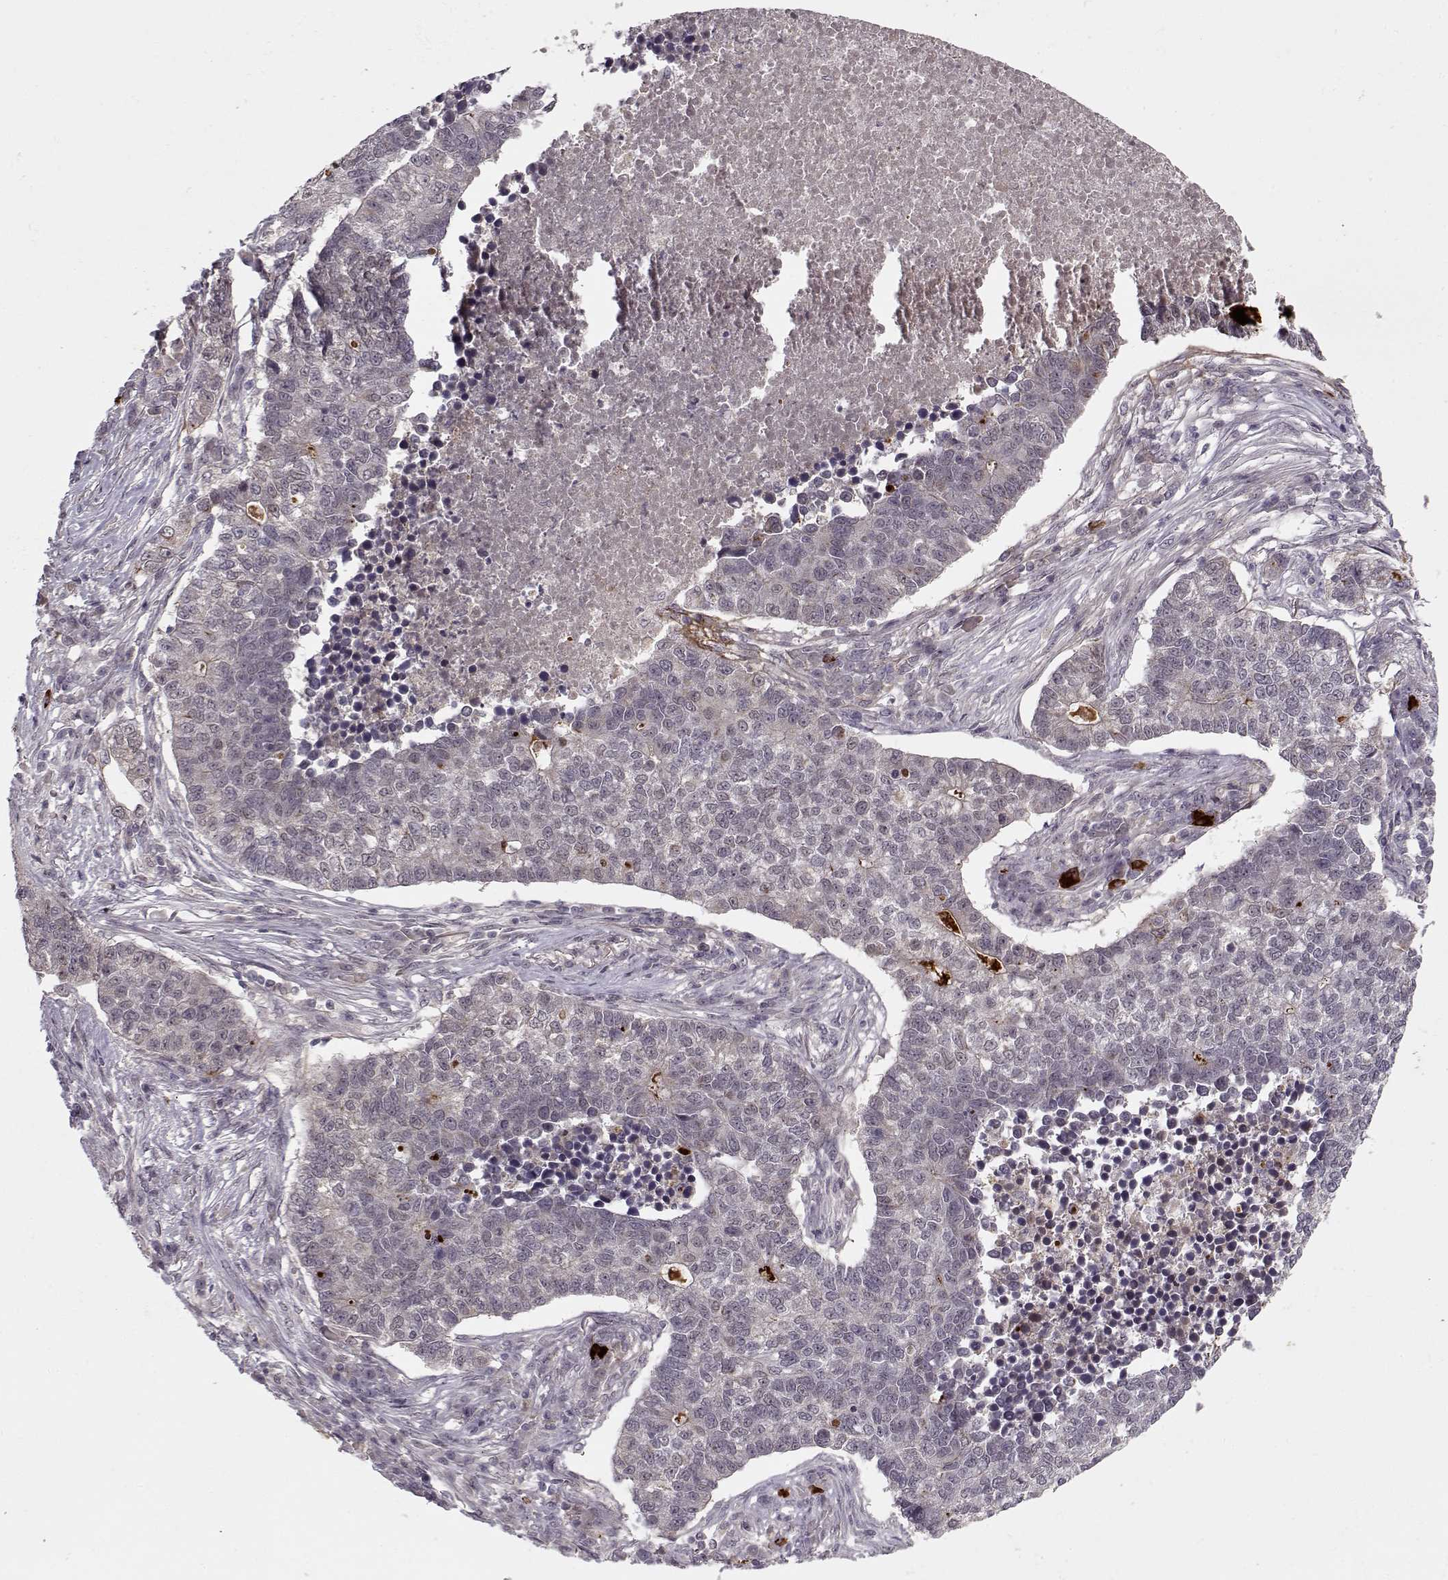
{"staining": {"intensity": "negative", "quantity": "none", "location": "none"}, "tissue": "lung cancer", "cell_type": "Tumor cells", "image_type": "cancer", "snomed": [{"axis": "morphology", "description": "Adenocarcinoma, NOS"}, {"axis": "topography", "description": "Lung"}], "caption": "DAB (3,3'-diaminobenzidine) immunohistochemical staining of lung adenocarcinoma demonstrates no significant positivity in tumor cells.", "gene": "DENND4B", "patient": {"sex": "male", "age": 57}}